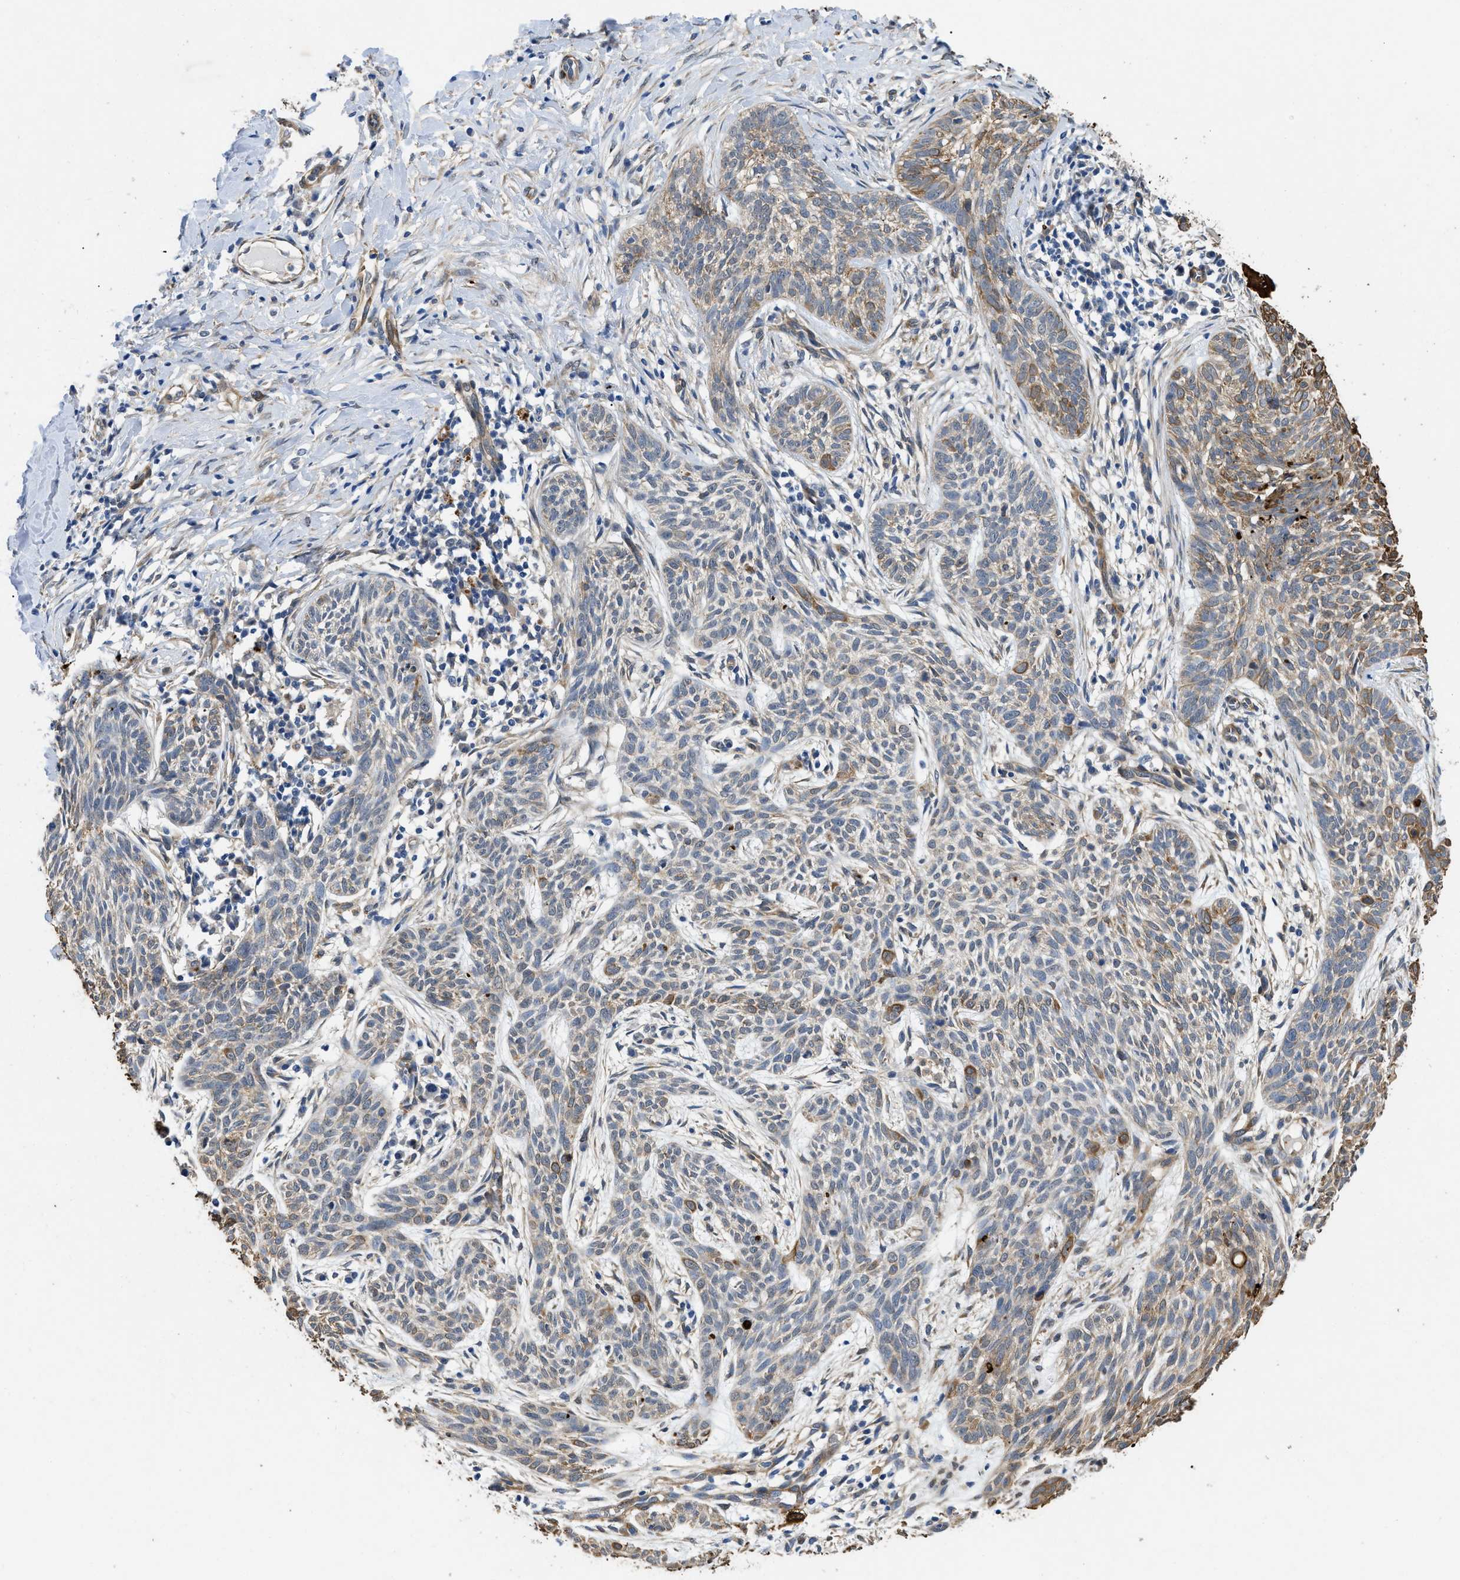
{"staining": {"intensity": "moderate", "quantity": "25%-75%", "location": "cytoplasmic/membranous"}, "tissue": "skin cancer", "cell_type": "Tumor cells", "image_type": "cancer", "snomed": [{"axis": "morphology", "description": "Basal cell carcinoma"}, {"axis": "topography", "description": "Skin"}], "caption": "IHC (DAB) staining of human basal cell carcinoma (skin) exhibits moderate cytoplasmic/membranous protein staining in approximately 25%-75% of tumor cells.", "gene": "RAPH1", "patient": {"sex": "female", "age": 59}}